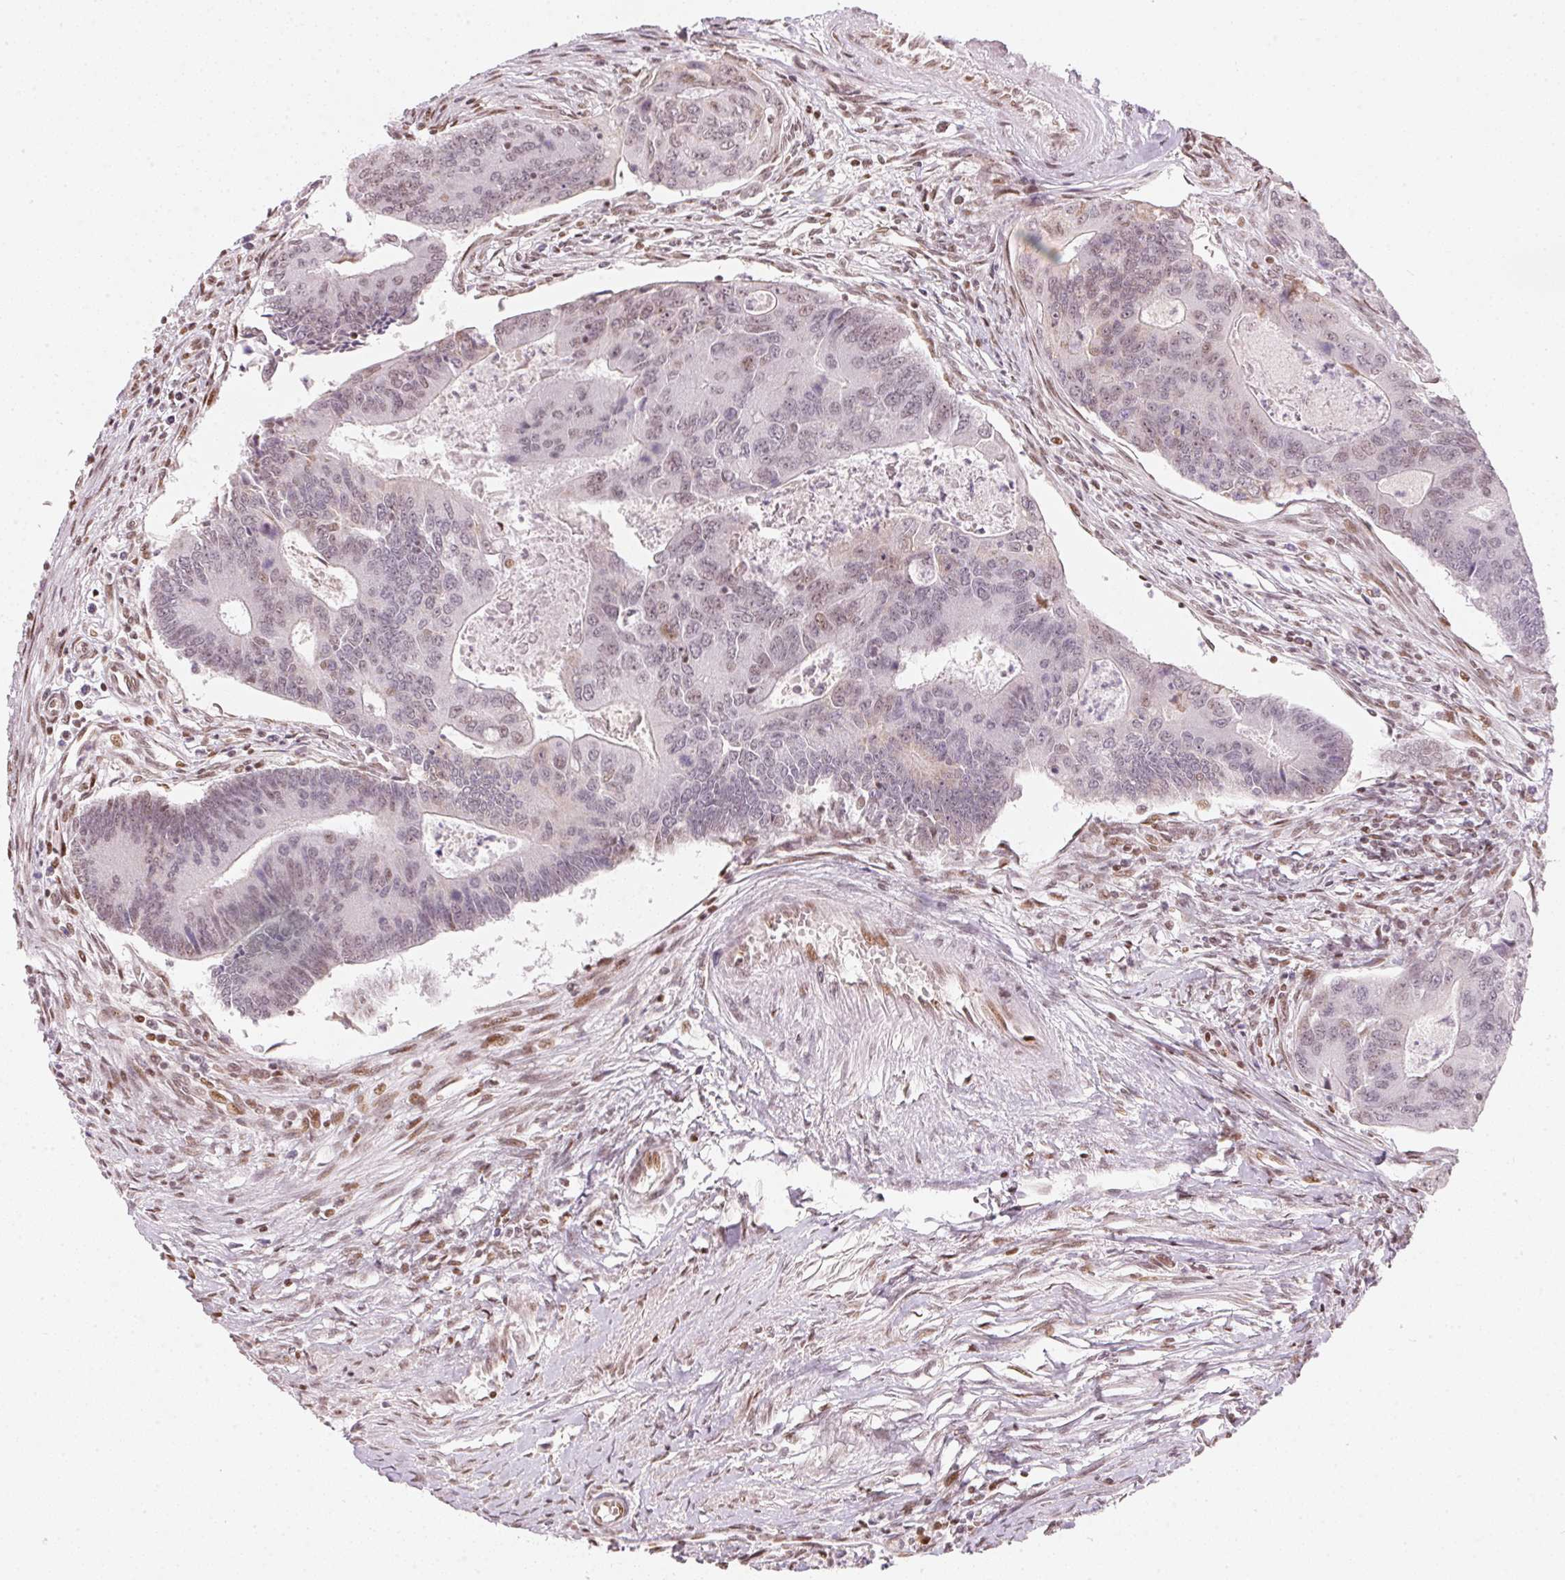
{"staining": {"intensity": "weak", "quantity": "<25%", "location": "nuclear"}, "tissue": "colorectal cancer", "cell_type": "Tumor cells", "image_type": "cancer", "snomed": [{"axis": "morphology", "description": "Adenocarcinoma, NOS"}, {"axis": "topography", "description": "Colon"}], "caption": "The image demonstrates no staining of tumor cells in colorectal cancer (adenocarcinoma).", "gene": "KAT6A", "patient": {"sex": "female", "age": 67}}